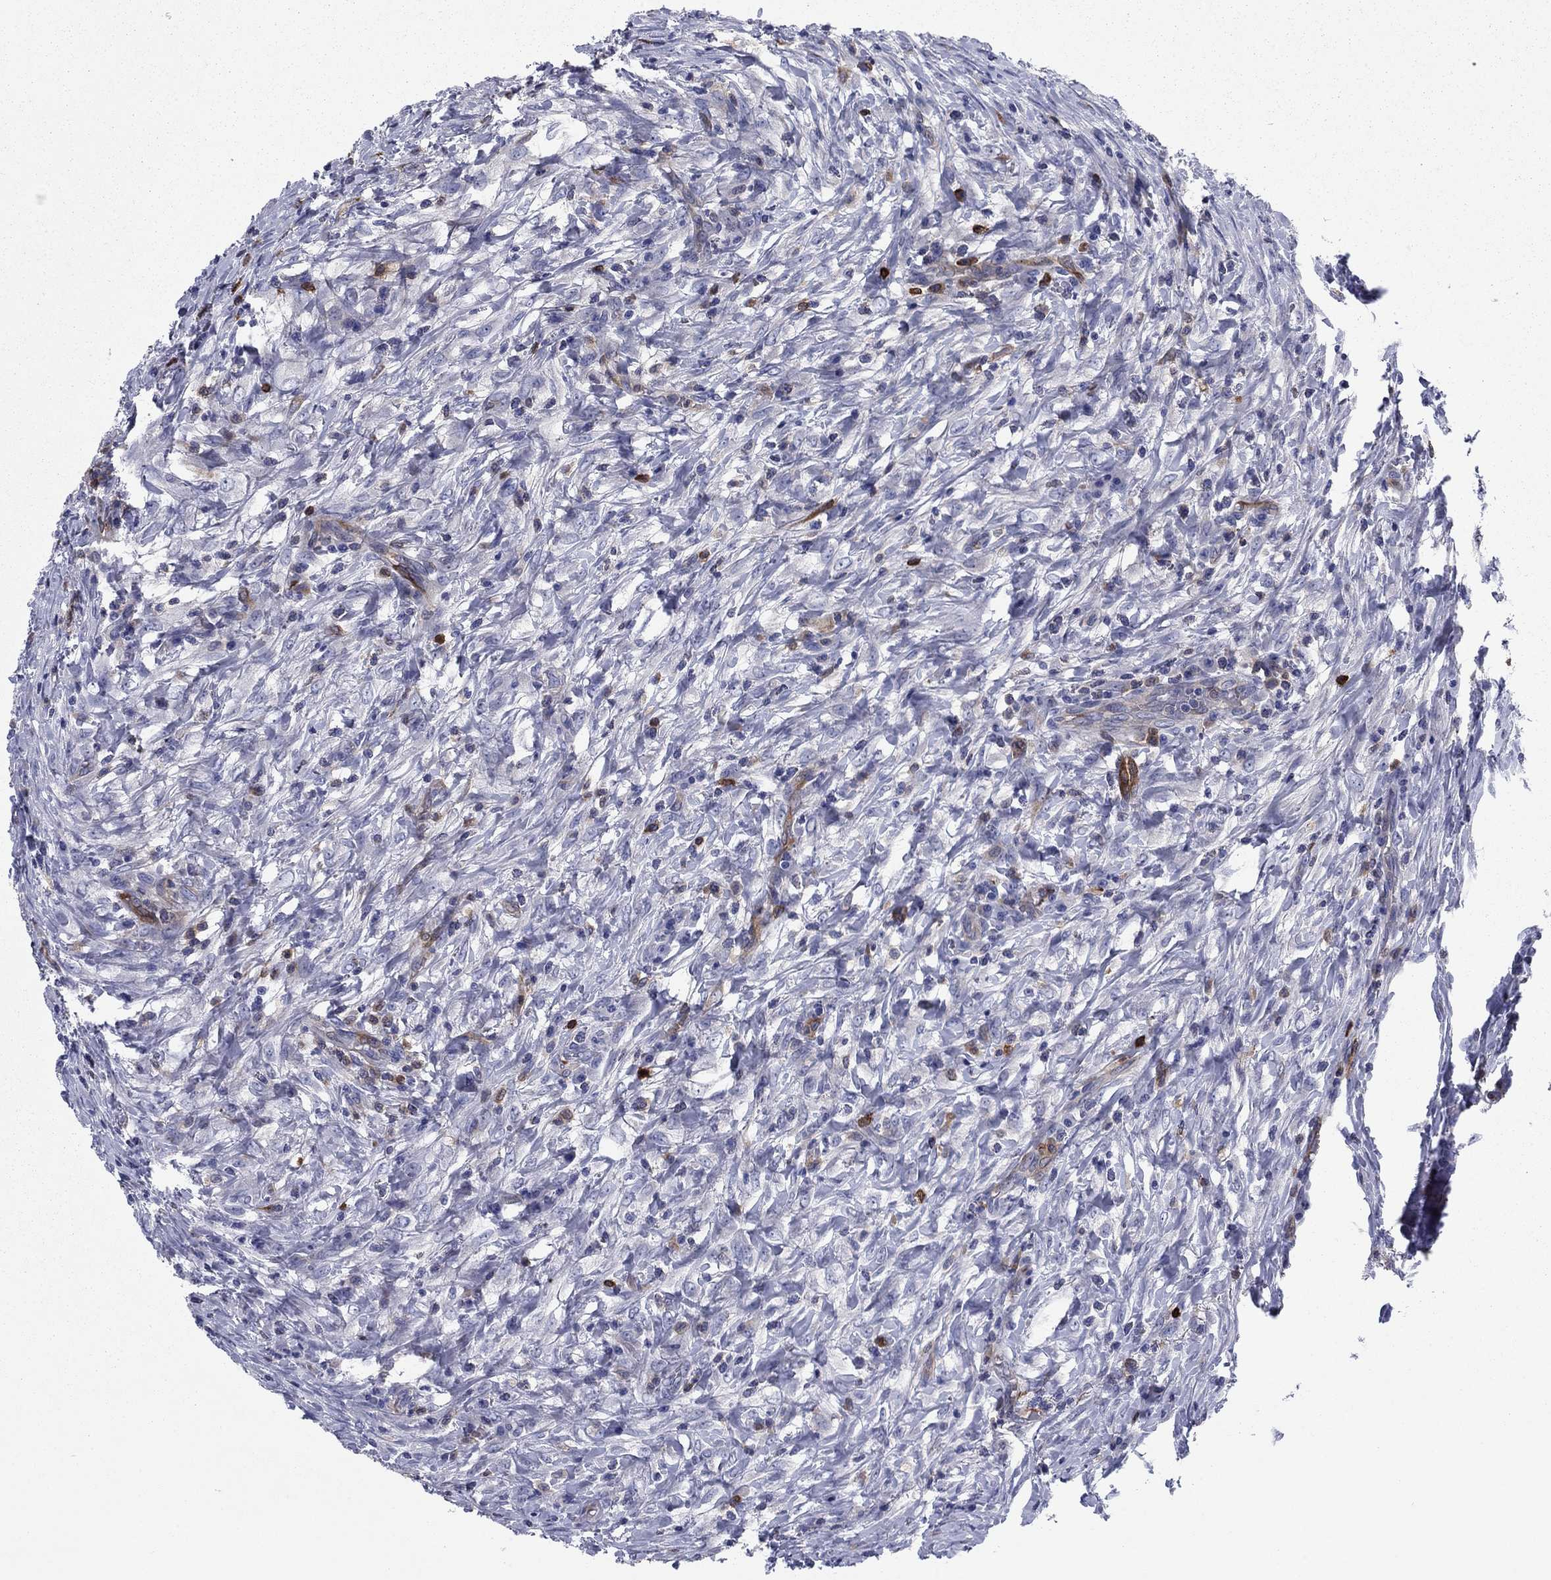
{"staining": {"intensity": "moderate", "quantity": "<25%", "location": "cytoplasmic/membranous"}, "tissue": "colorectal cancer", "cell_type": "Tumor cells", "image_type": "cancer", "snomed": [{"axis": "morphology", "description": "Adenocarcinoma, NOS"}, {"axis": "topography", "description": "Colon"}], "caption": "DAB immunohistochemical staining of adenocarcinoma (colorectal) displays moderate cytoplasmic/membranous protein positivity in approximately <25% of tumor cells.", "gene": "STMN1", "patient": {"sex": "male", "age": 53}}